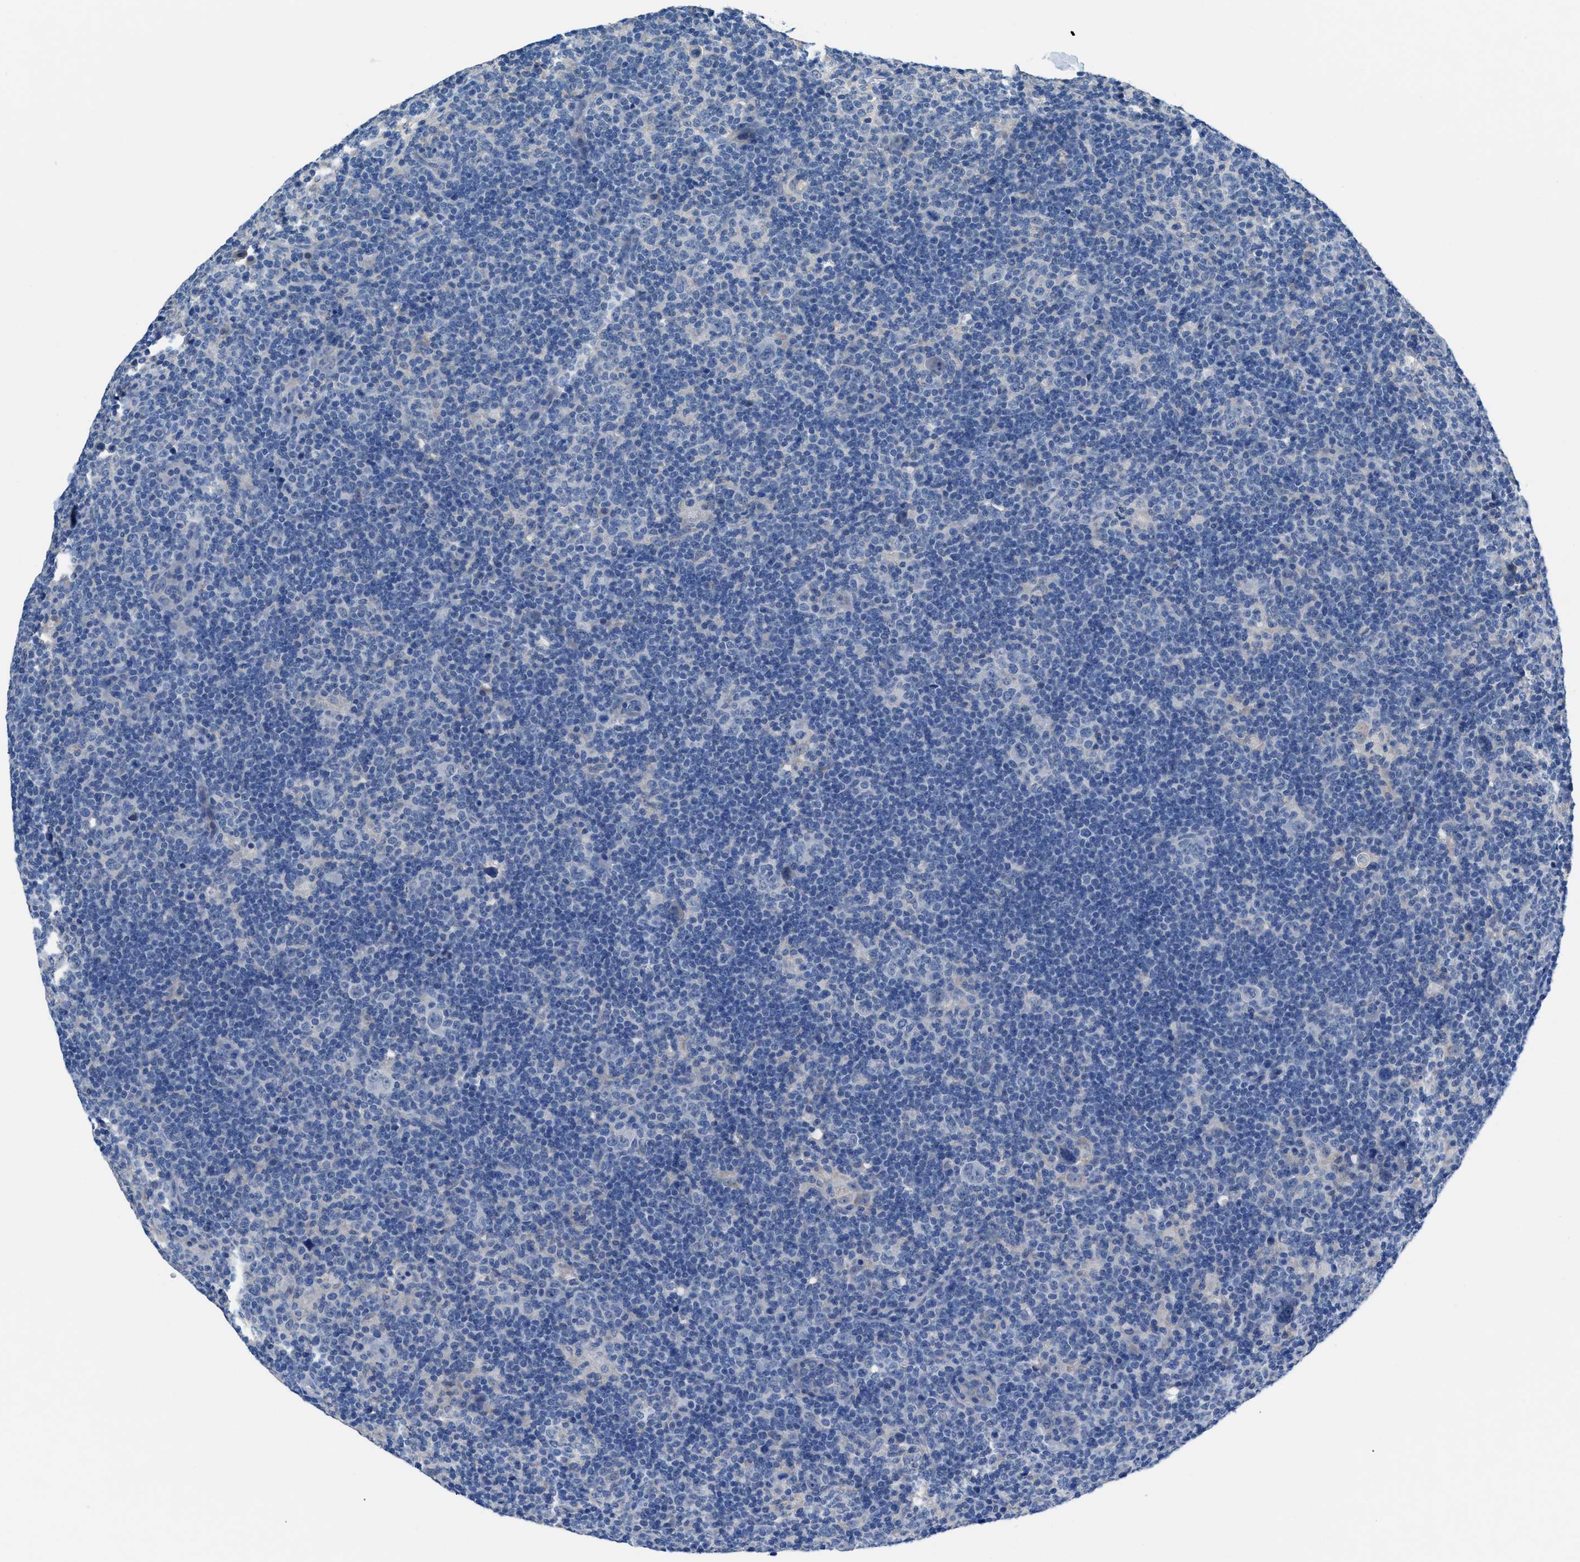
{"staining": {"intensity": "negative", "quantity": "none", "location": "none"}, "tissue": "lymphoma", "cell_type": "Tumor cells", "image_type": "cancer", "snomed": [{"axis": "morphology", "description": "Hodgkin's disease, NOS"}, {"axis": "topography", "description": "Lymph node"}], "caption": "This is a micrograph of immunohistochemistry (IHC) staining of lymphoma, which shows no positivity in tumor cells.", "gene": "SLC10A6", "patient": {"sex": "female", "age": 57}}